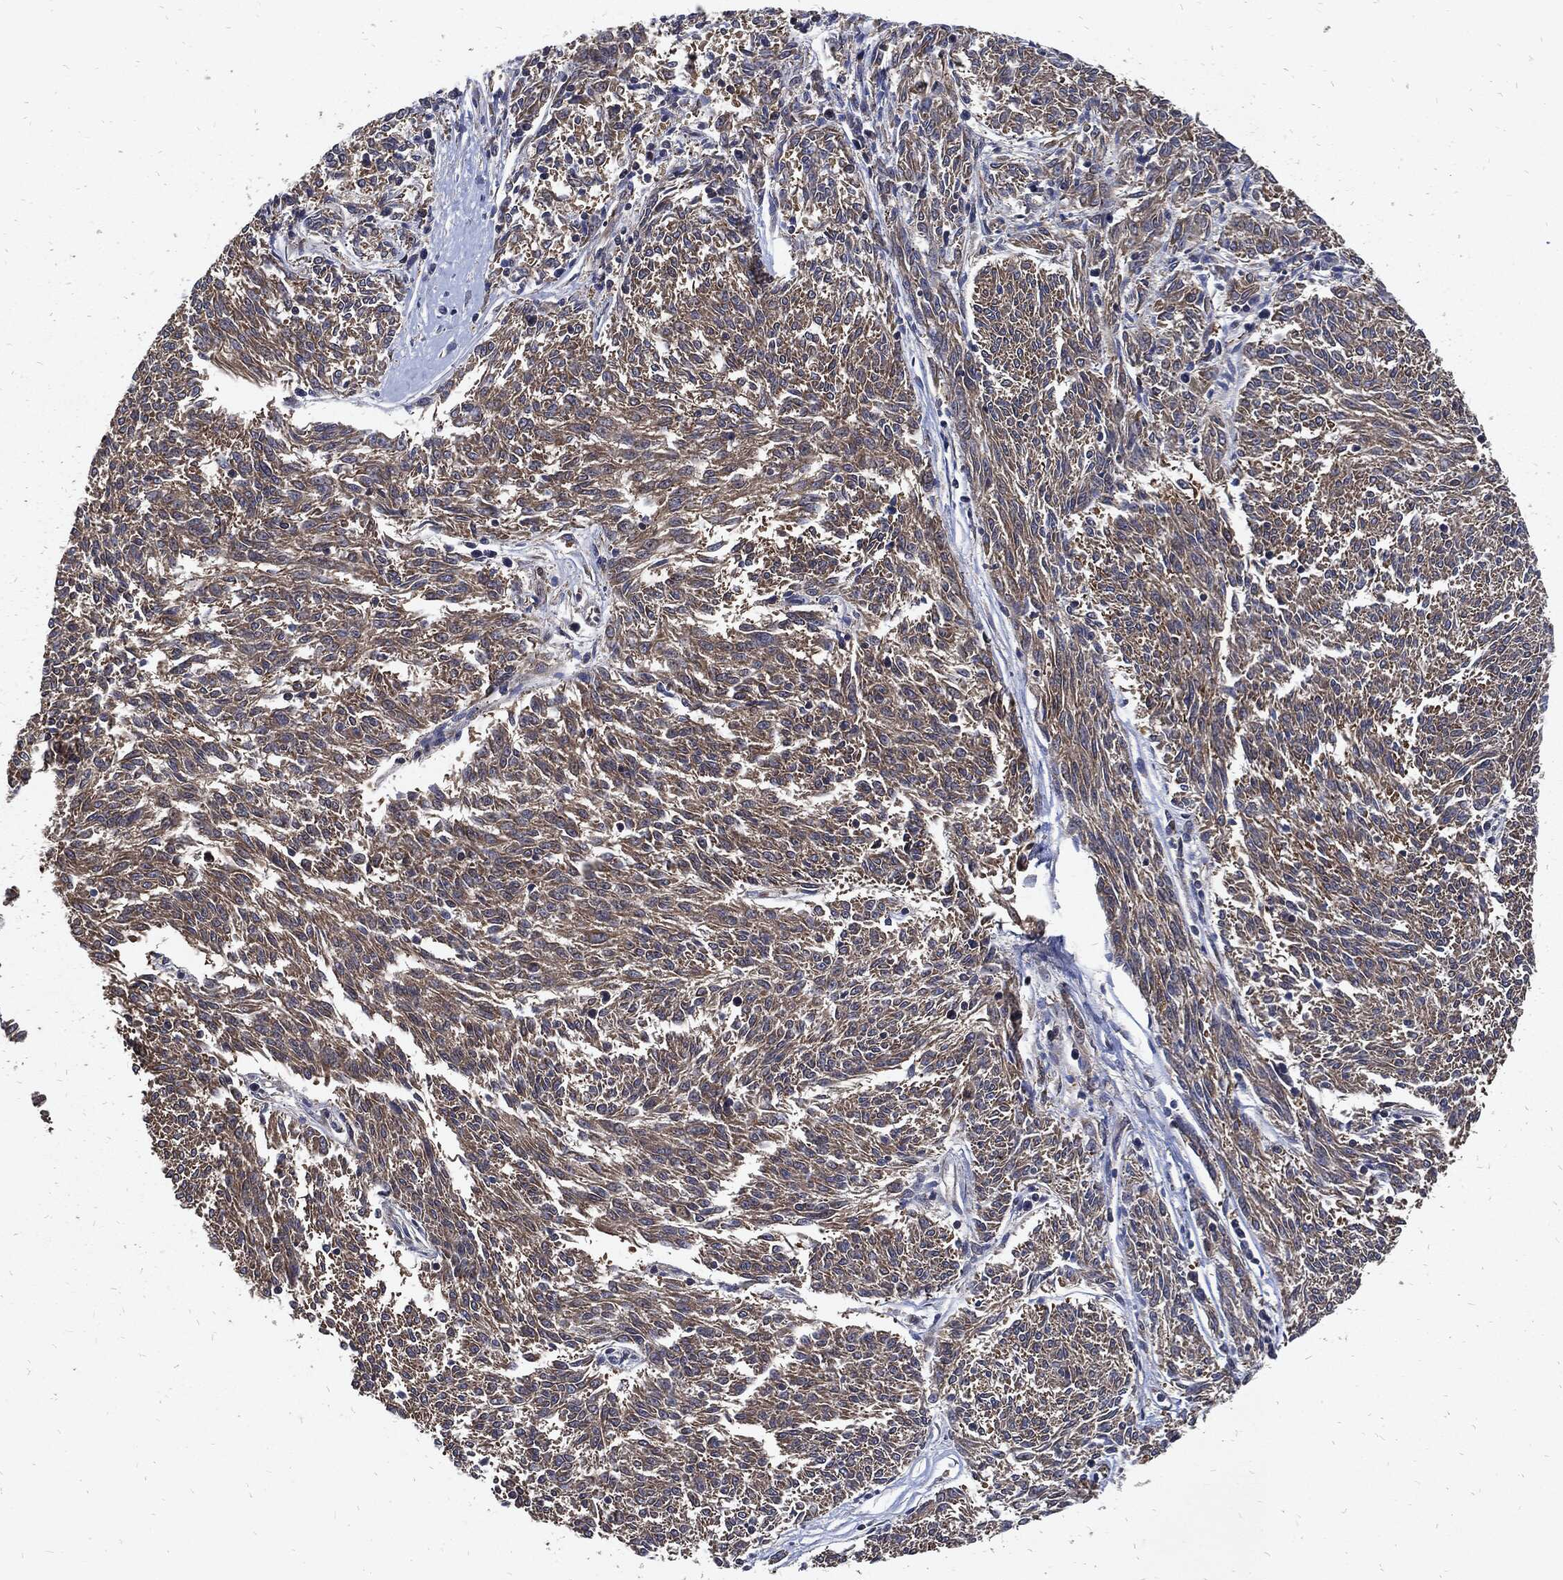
{"staining": {"intensity": "weak", "quantity": ">75%", "location": "cytoplasmic/membranous"}, "tissue": "melanoma", "cell_type": "Tumor cells", "image_type": "cancer", "snomed": [{"axis": "morphology", "description": "Malignant melanoma, NOS"}, {"axis": "topography", "description": "Skin"}], "caption": "Protein analysis of malignant melanoma tissue shows weak cytoplasmic/membranous positivity in about >75% of tumor cells. The staining was performed using DAB (3,3'-diaminobenzidine), with brown indicating positive protein expression. Nuclei are stained blue with hematoxylin.", "gene": "DCTN1", "patient": {"sex": "female", "age": 72}}